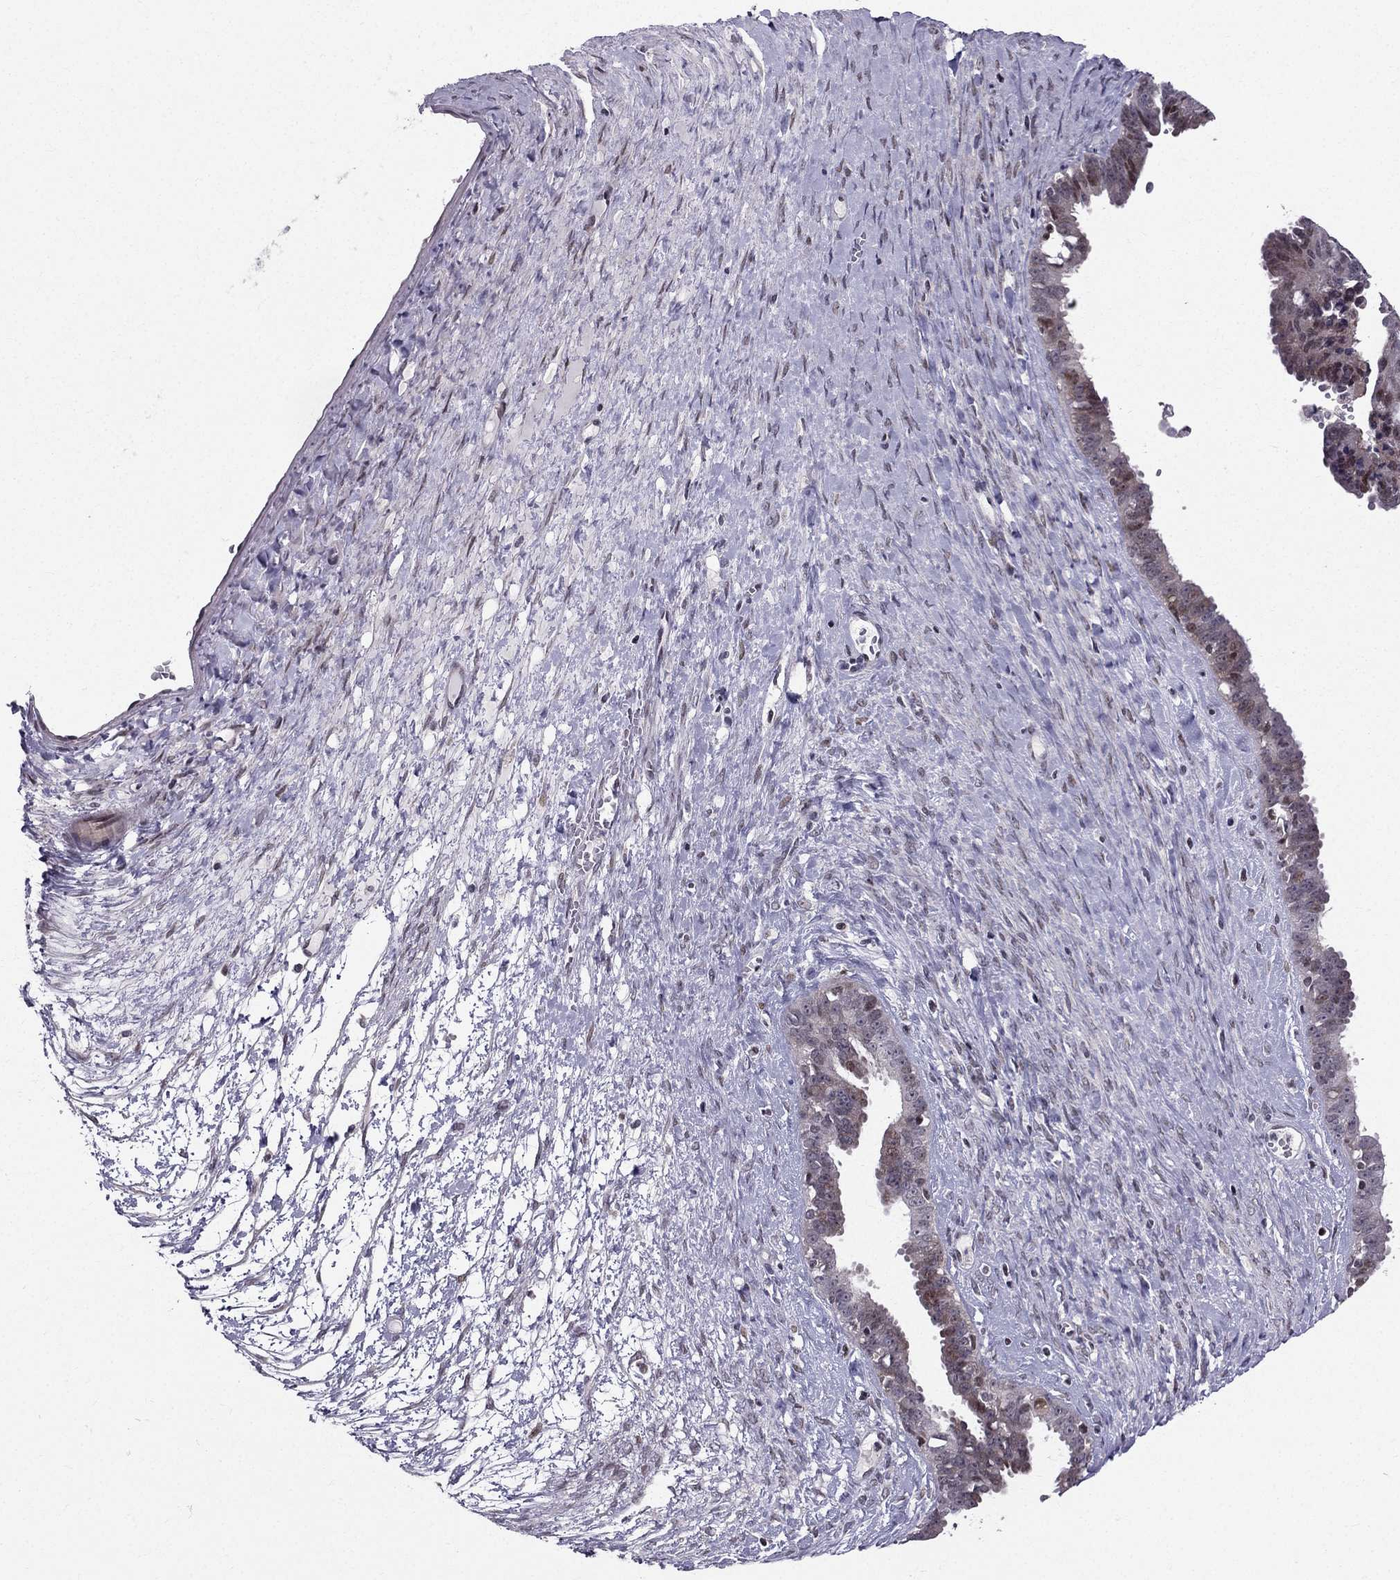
{"staining": {"intensity": "moderate", "quantity": "<25%", "location": "nuclear"}, "tissue": "ovarian cancer", "cell_type": "Tumor cells", "image_type": "cancer", "snomed": [{"axis": "morphology", "description": "Cystadenocarcinoma, serous, NOS"}, {"axis": "topography", "description": "Ovary"}], "caption": "Ovarian cancer stained with a brown dye shows moderate nuclear positive expression in approximately <25% of tumor cells.", "gene": "RPRD2", "patient": {"sex": "female", "age": 71}}